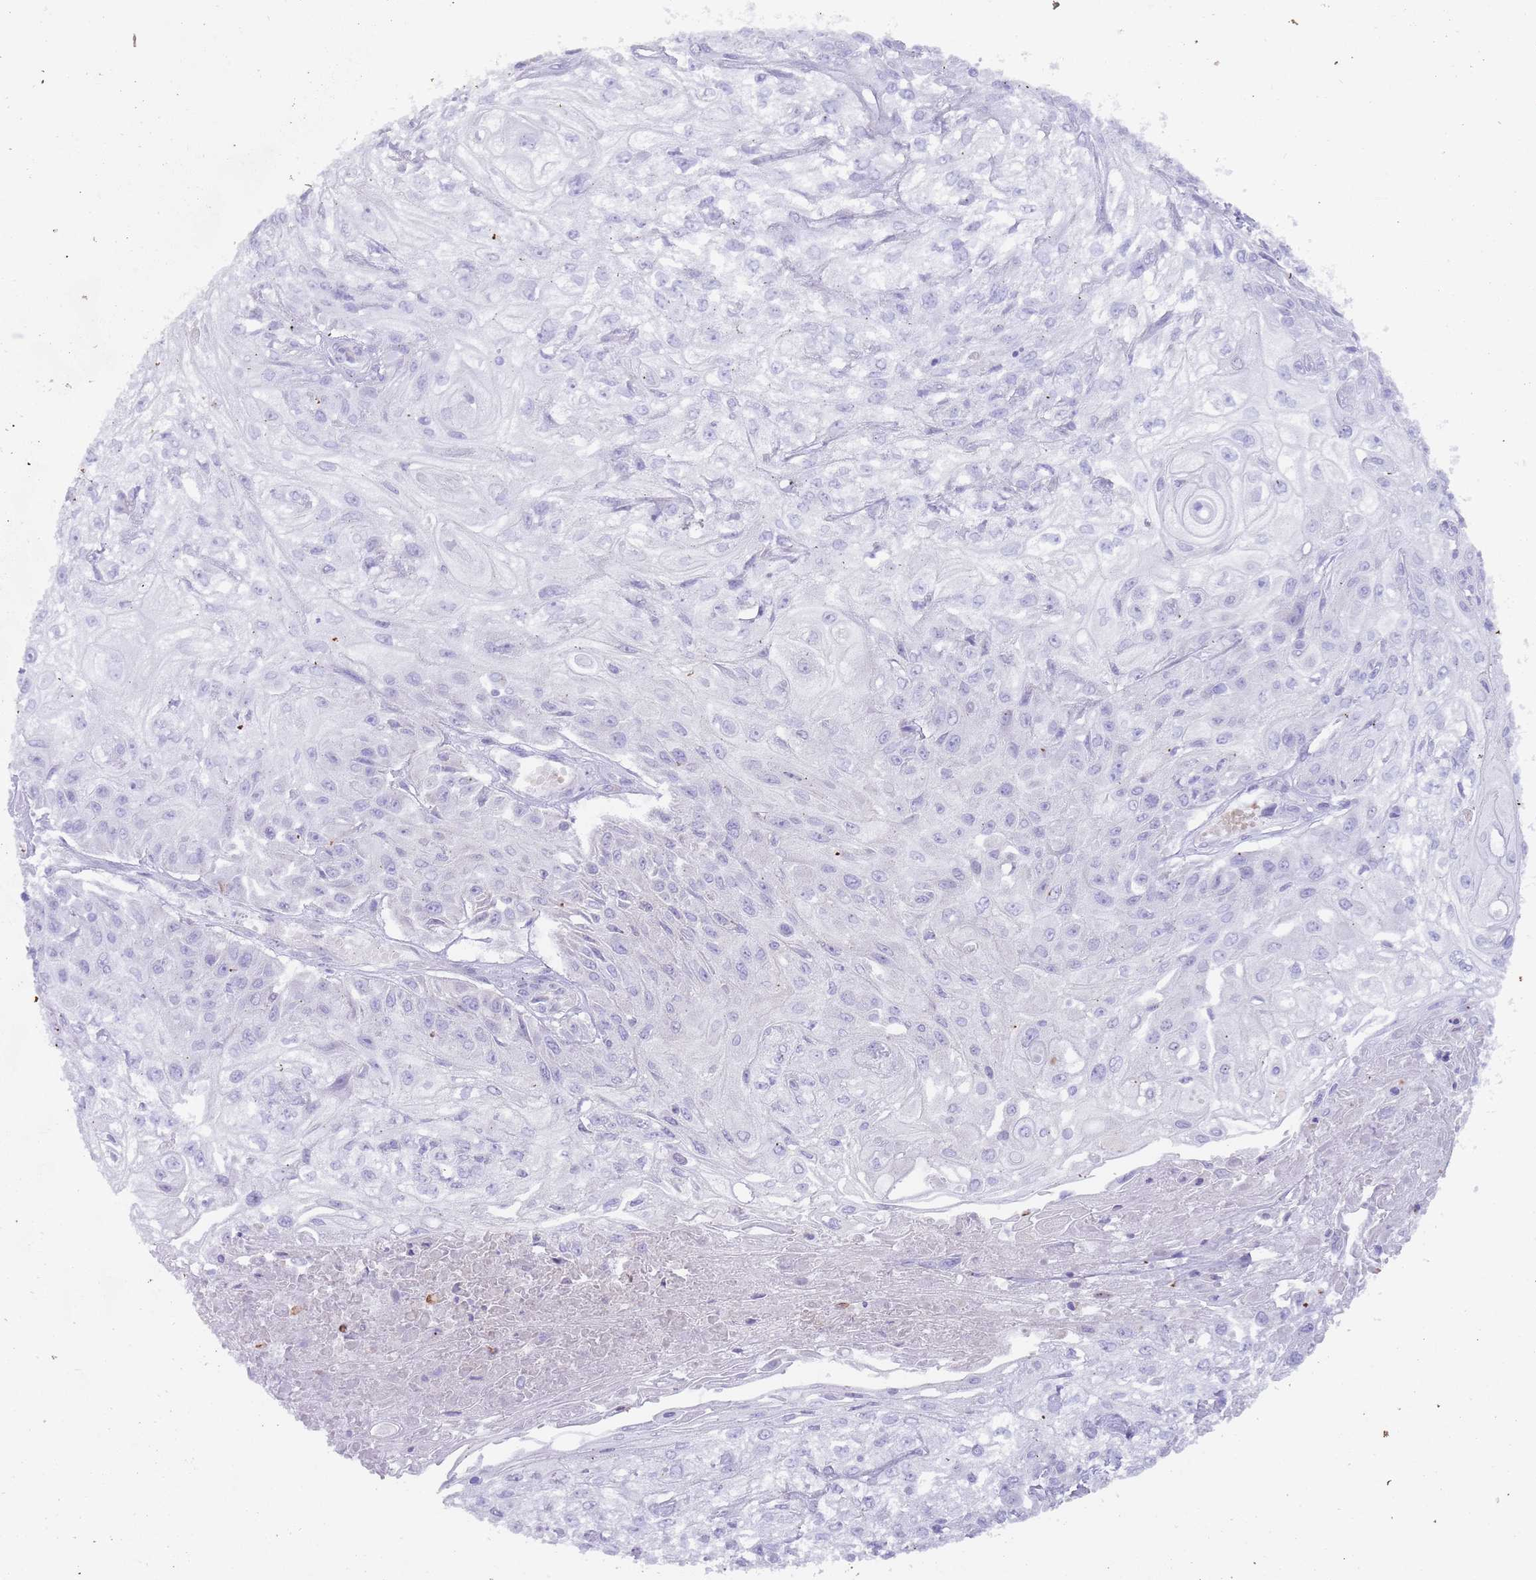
{"staining": {"intensity": "negative", "quantity": "none", "location": "none"}, "tissue": "skin cancer", "cell_type": "Tumor cells", "image_type": "cancer", "snomed": [{"axis": "morphology", "description": "Squamous cell carcinoma, NOS"}, {"axis": "morphology", "description": "Squamous cell carcinoma, metastatic, NOS"}, {"axis": "topography", "description": "Skin"}, {"axis": "topography", "description": "Lymph node"}], "caption": "The micrograph displays no significant staining in tumor cells of skin cancer (metastatic squamous cell carcinoma).", "gene": "TMEM251", "patient": {"sex": "male", "age": 75}}